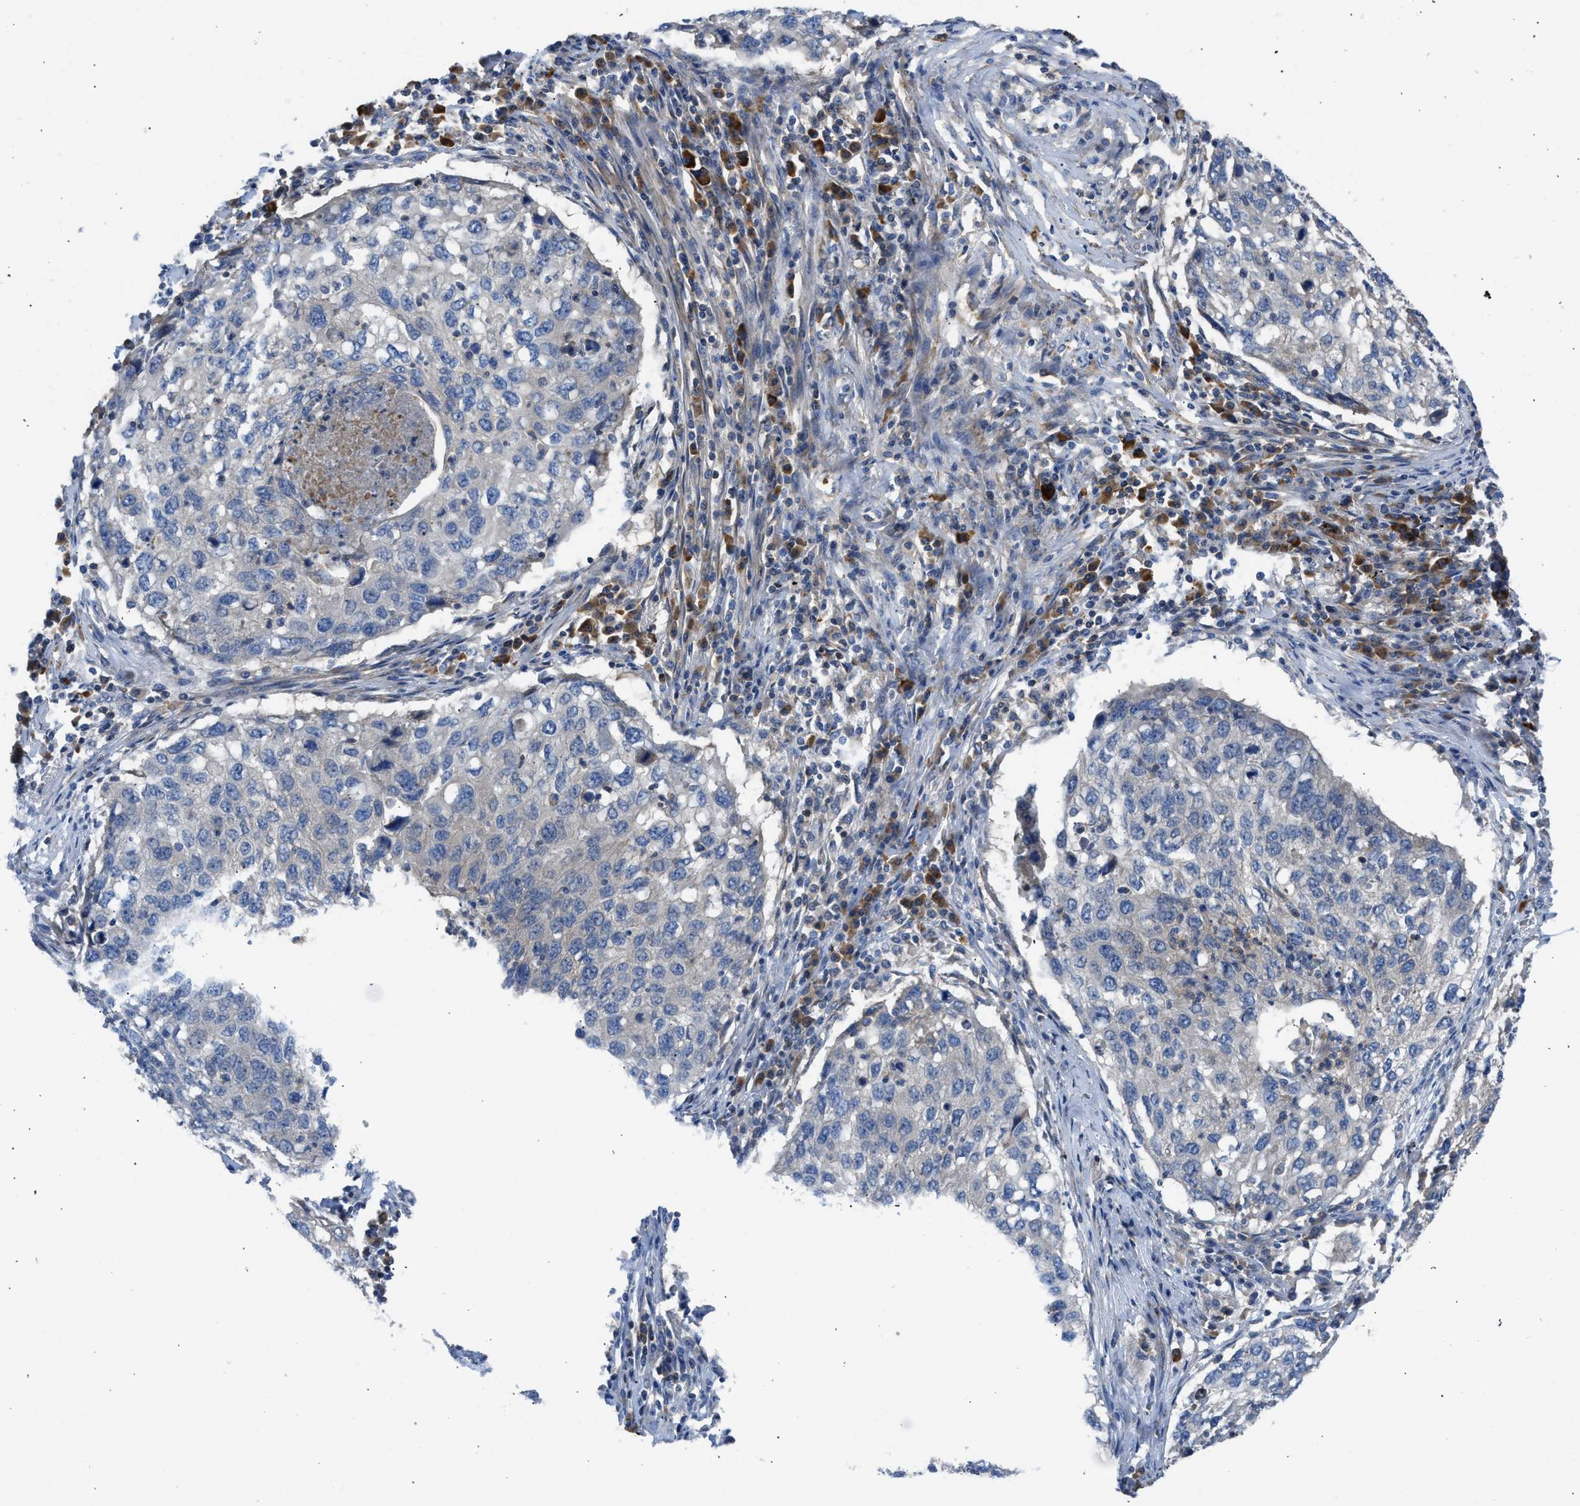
{"staining": {"intensity": "negative", "quantity": "none", "location": "none"}, "tissue": "lung cancer", "cell_type": "Tumor cells", "image_type": "cancer", "snomed": [{"axis": "morphology", "description": "Squamous cell carcinoma, NOS"}, {"axis": "topography", "description": "Lung"}], "caption": "A micrograph of lung cancer (squamous cell carcinoma) stained for a protein demonstrates no brown staining in tumor cells.", "gene": "CHKB", "patient": {"sex": "female", "age": 63}}